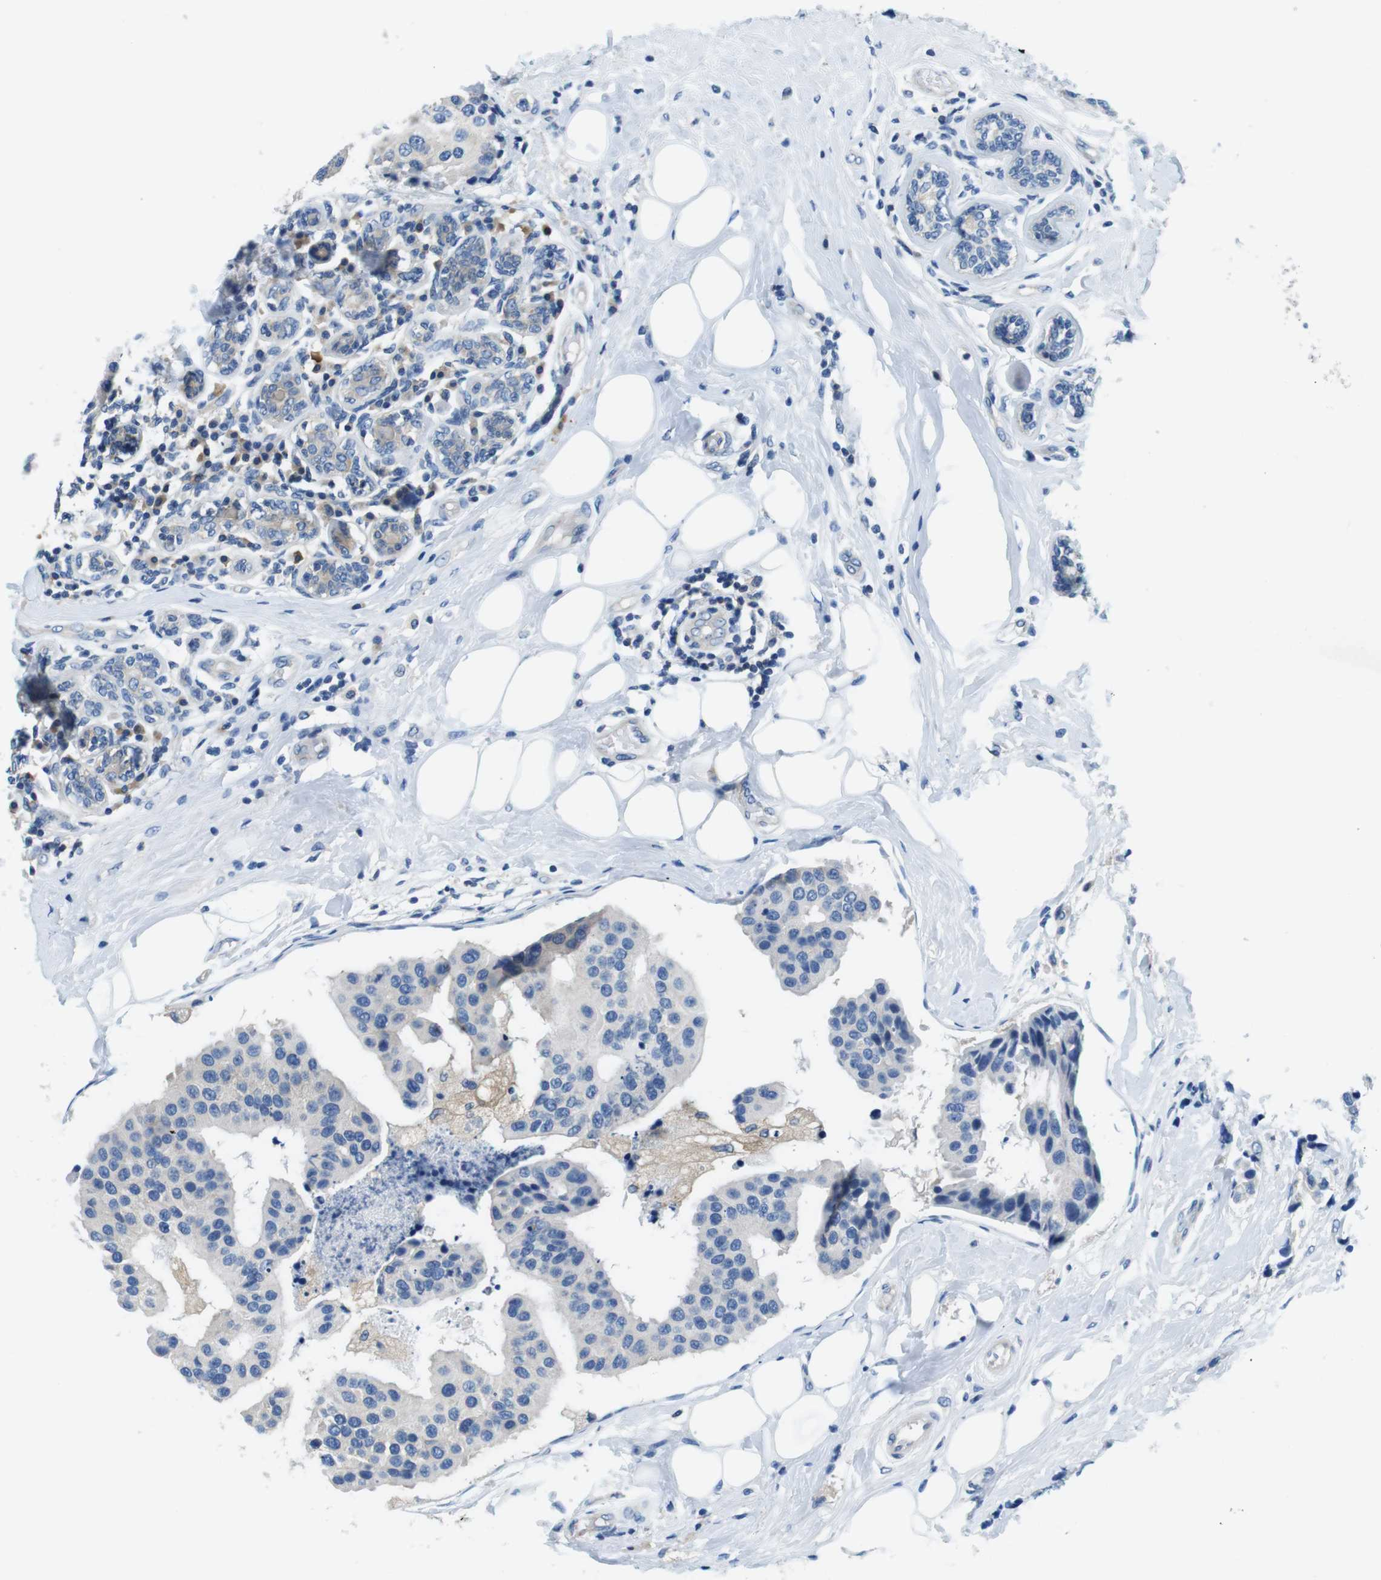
{"staining": {"intensity": "negative", "quantity": "none", "location": "none"}, "tissue": "breast cancer", "cell_type": "Tumor cells", "image_type": "cancer", "snomed": [{"axis": "morphology", "description": "Normal tissue, NOS"}, {"axis": "morphology", "description": "Duct carcinoma"}, {"axis": "topography", "description": "Breast"}], "caption": "Immunohistochemistry (IHC) of invasive ductal carcinoma (breast) reveals no expression in tumor cells. (DAB (3,3'-diaminobenzidine) immunohistochemistry (IHC) with hematoxylin counter stain).", "gene": "DENND4C", "patient": {"sex": "female", "age": 39}}